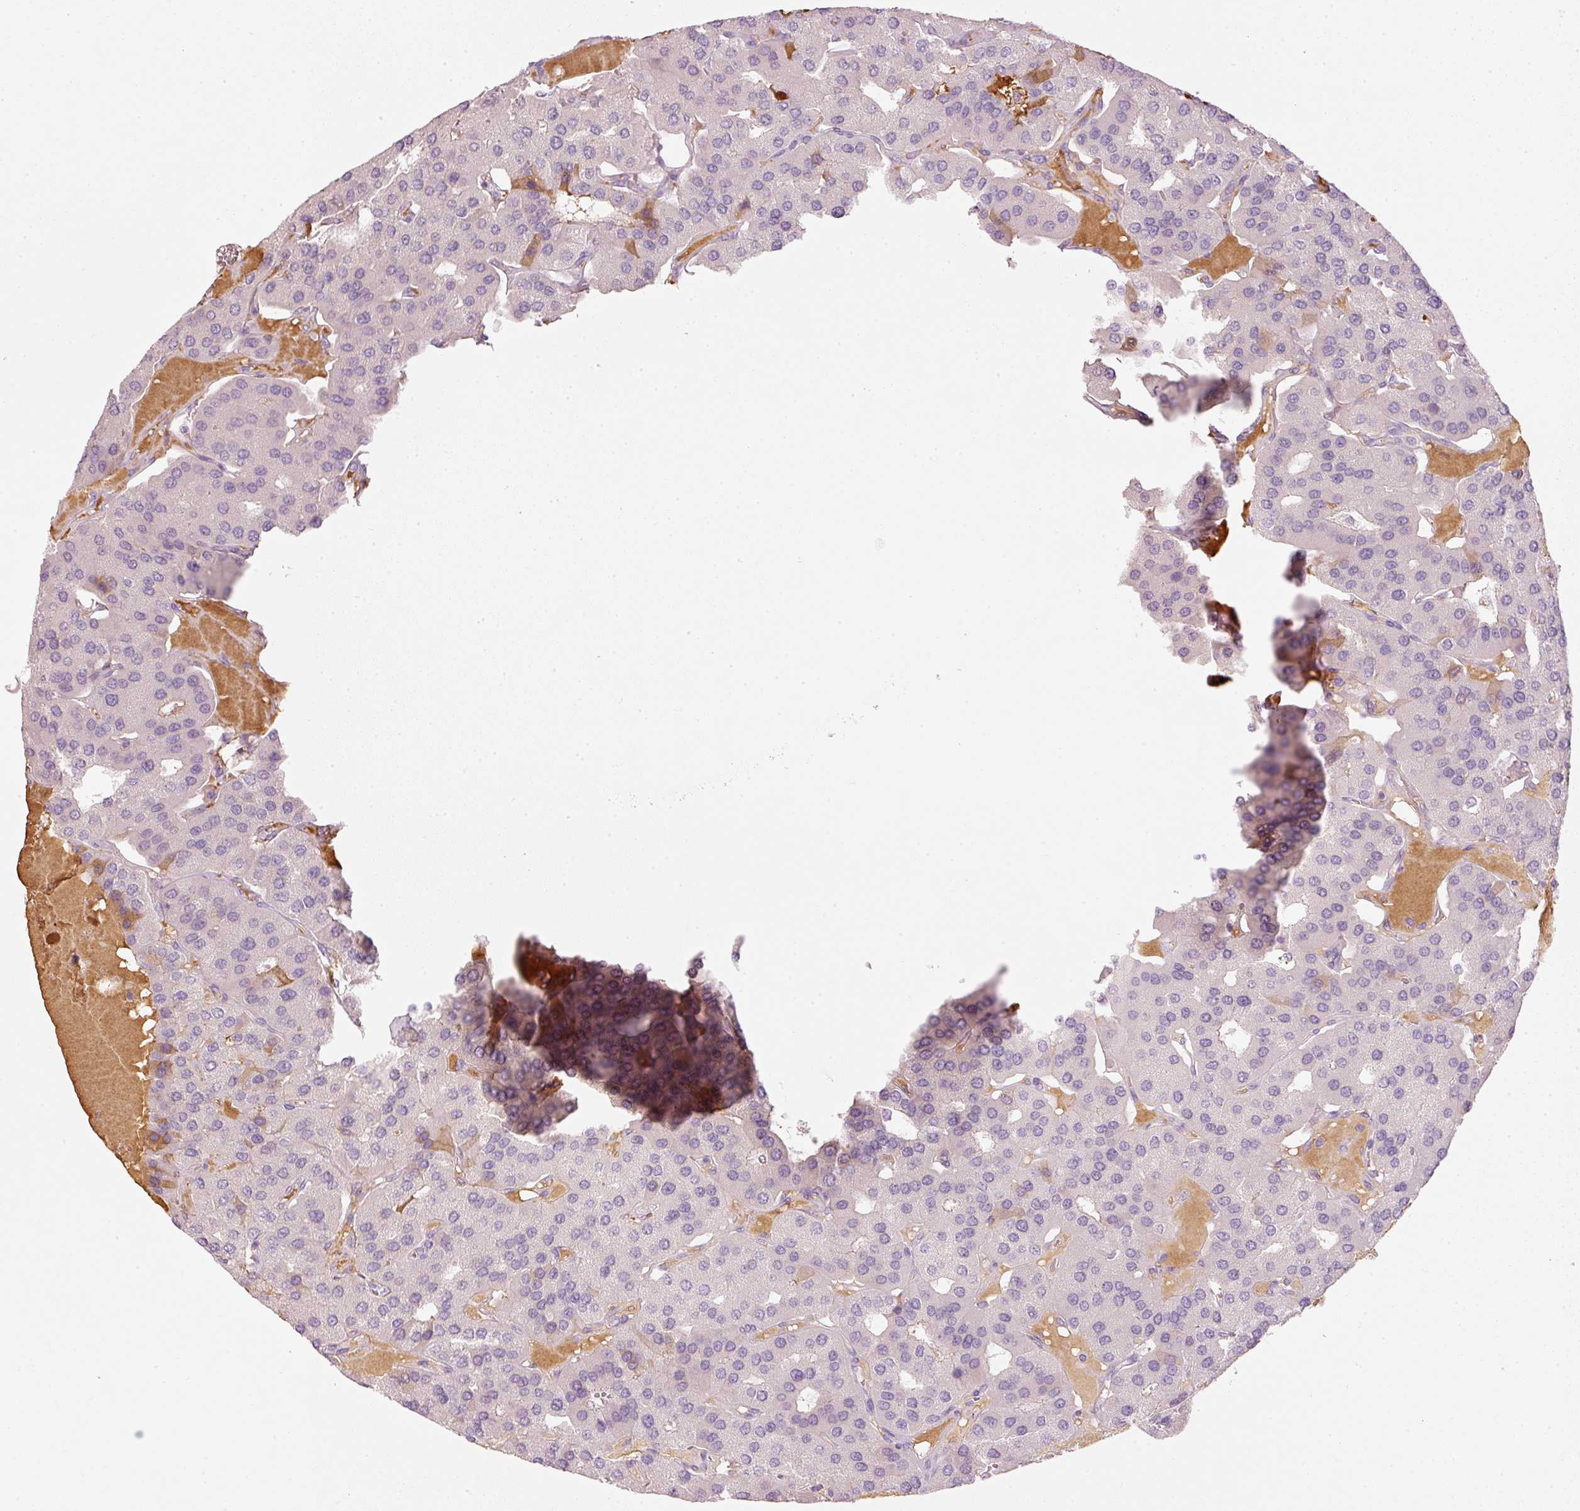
{"staining": {"intensity": "negative", "quantity": "none", "location": "none"}, "tissue": "parathyroid gland", "cell_type": "Glandular cells", "image_type": "normal", "snomed": [{"axis": "morphology", "description": "Normal tissue, NOS"}, {"axis": "morphology", "description": "Adenoma, NOS"}, {"axis": "topography", "description": "Parathyroid gland"}], "caption": "The micrograph reveals no staining of glandular cells in benign parathyroid gland.", "gene": "VCAM1", "patient": {"sex": "female", "age": 86}}